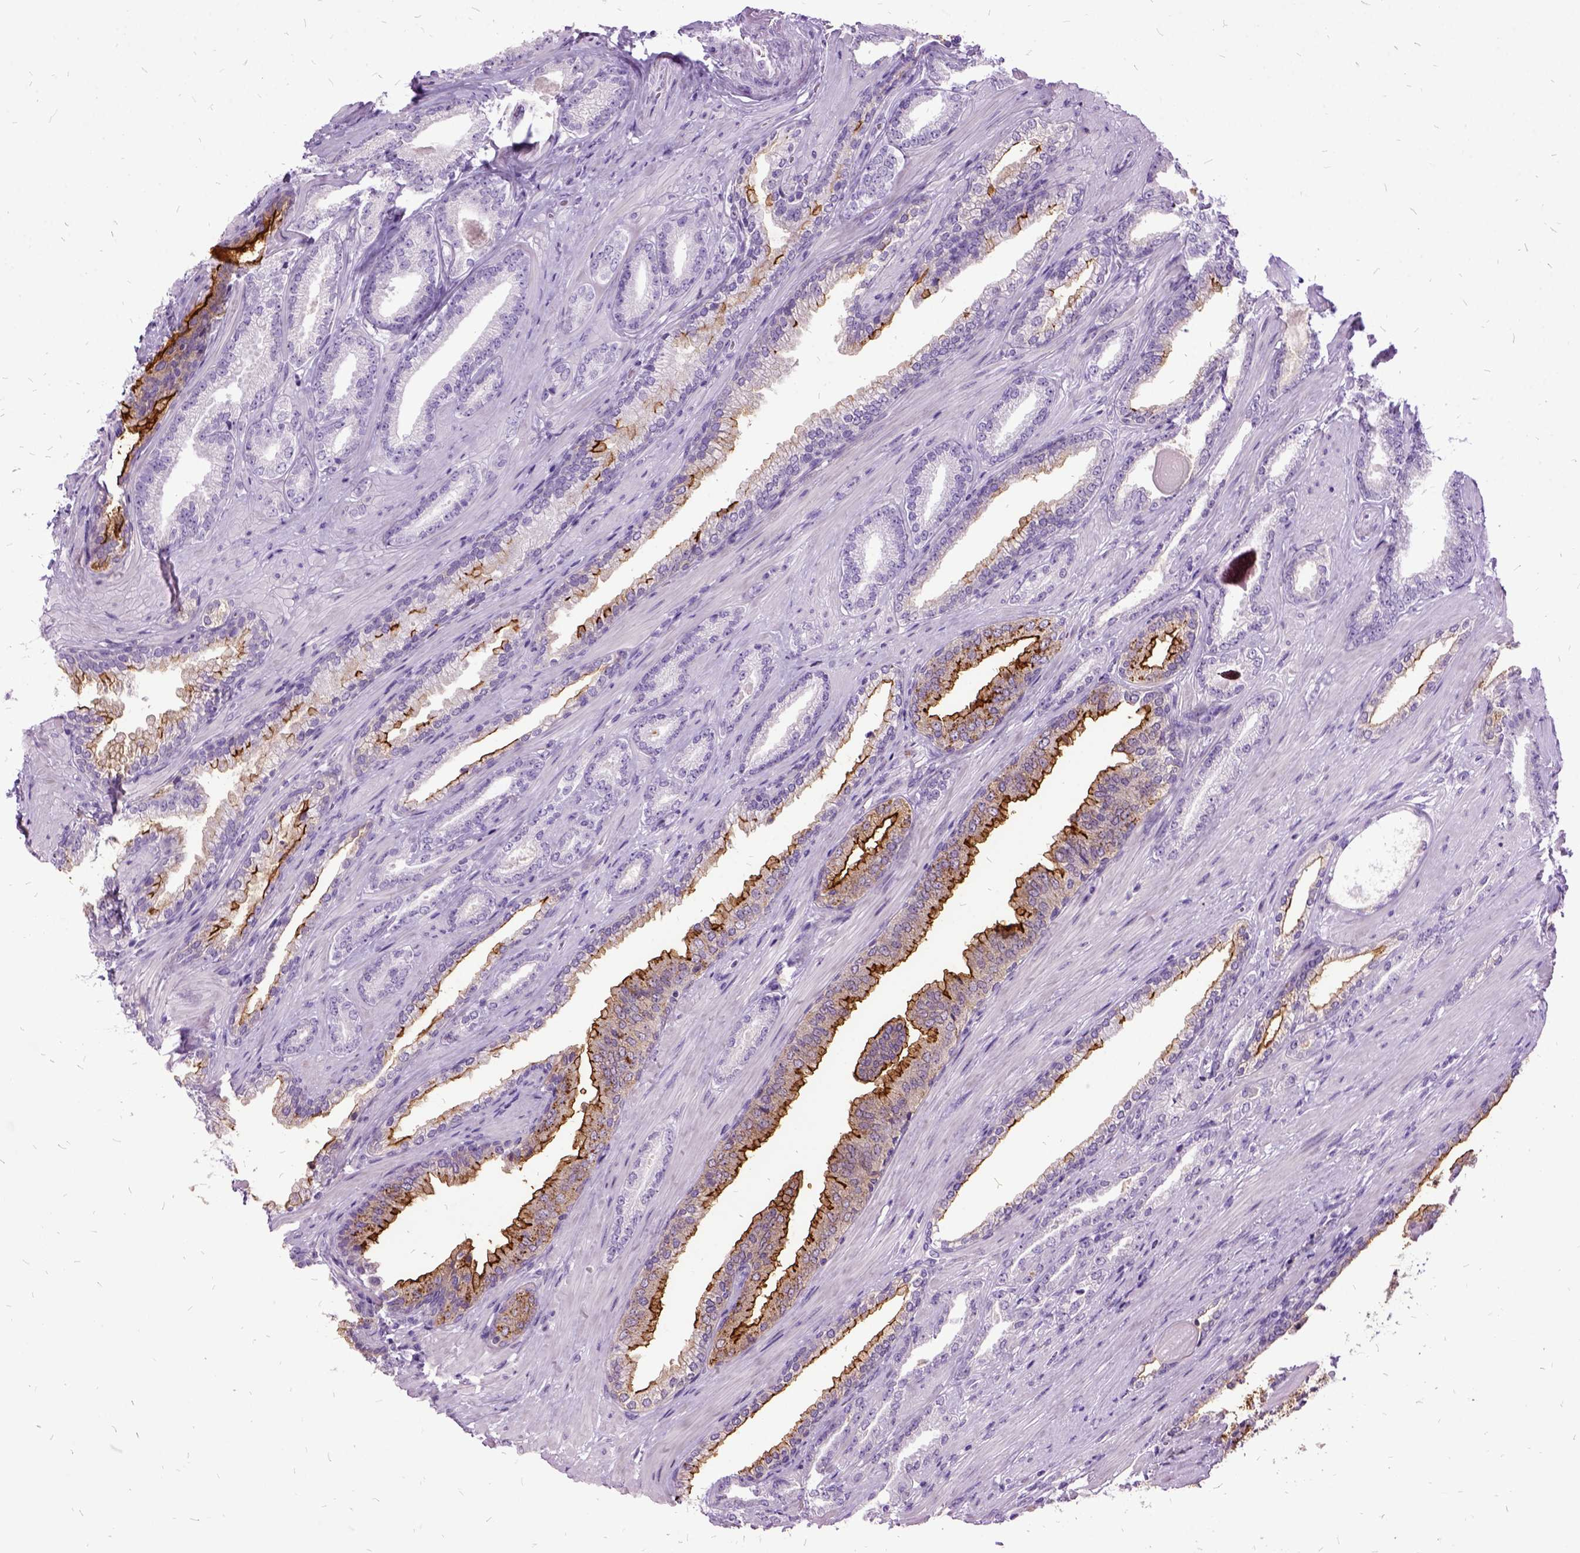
{"staining": {"intensity": "negative", "quantity": "none", "location": "none"}, "tissue": "prostate cancer", "cell_type": "Tumor cells", "image_type": "cancer", "snomed": [{"axis": "morphology", "description": "Adenocarcinoma, Low grade"}, {"axis": "topography", "description": "Prostate"}], "caption": "Tumor cells are negative for brown protein staining in prostate cancer (adenocarcinoma (low-grade)).", "gene": "MME", "patient": {"sex": "male", "age": 61}}